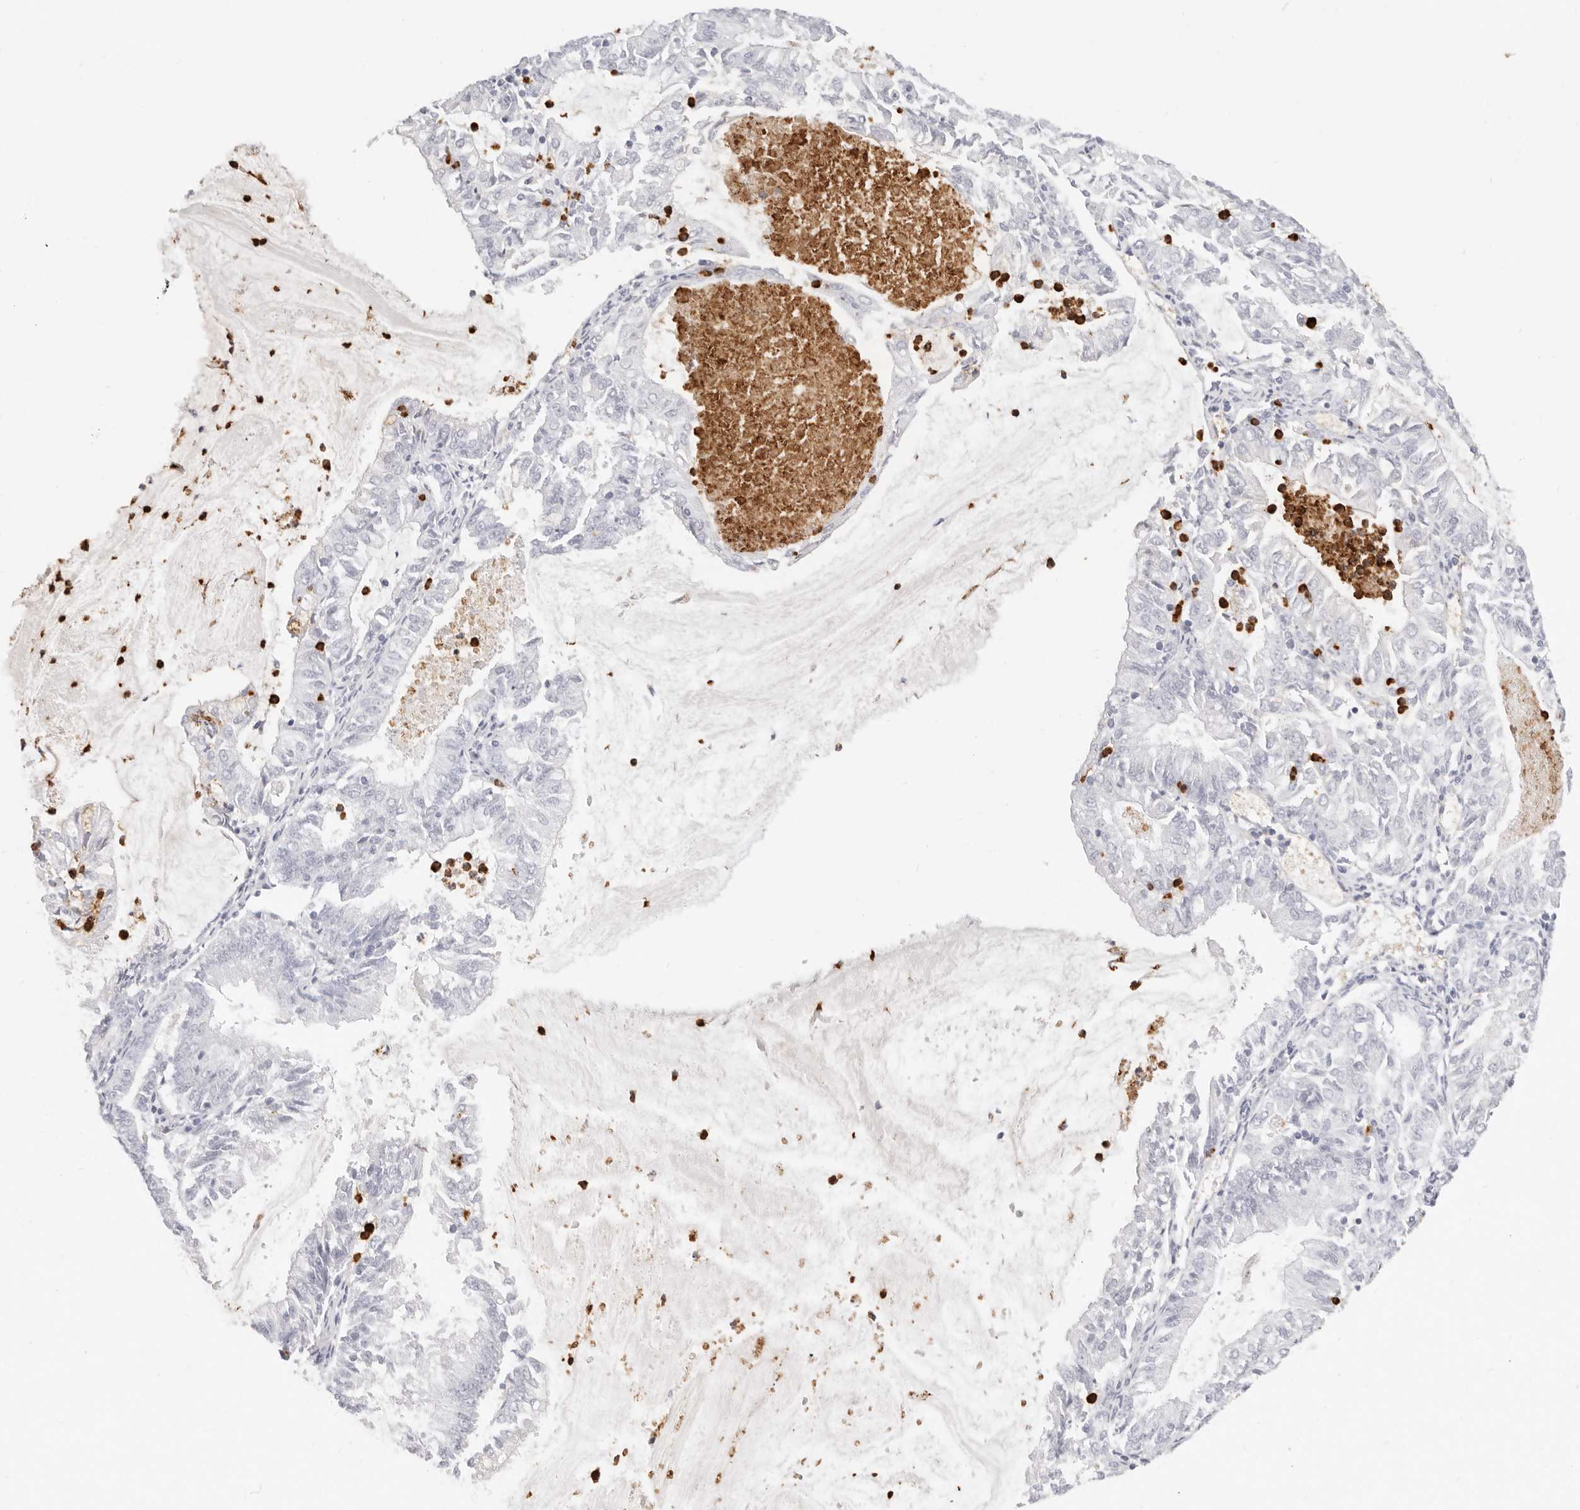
{"staining": {"intensity": "negative", "quantity": "none", "location": "none"}, "tissue": "endometrial cancer", "cell_type": "Tumor cells", "image_type": "cancer", "snomed": [{"axis": "morphology", "description": "Adenocarcinoma, NOS"}, {"axis": "topography", "description": "Endometrium"}], "caption": "An immunohistochemistry histopathology image of adenocarcinoma (endometrial) is shown. There is no staining in tumor cells of adenocarcinoma (endometrial).", "gene": "CAMP", "patient": {"sex": "female", "age": 57}}